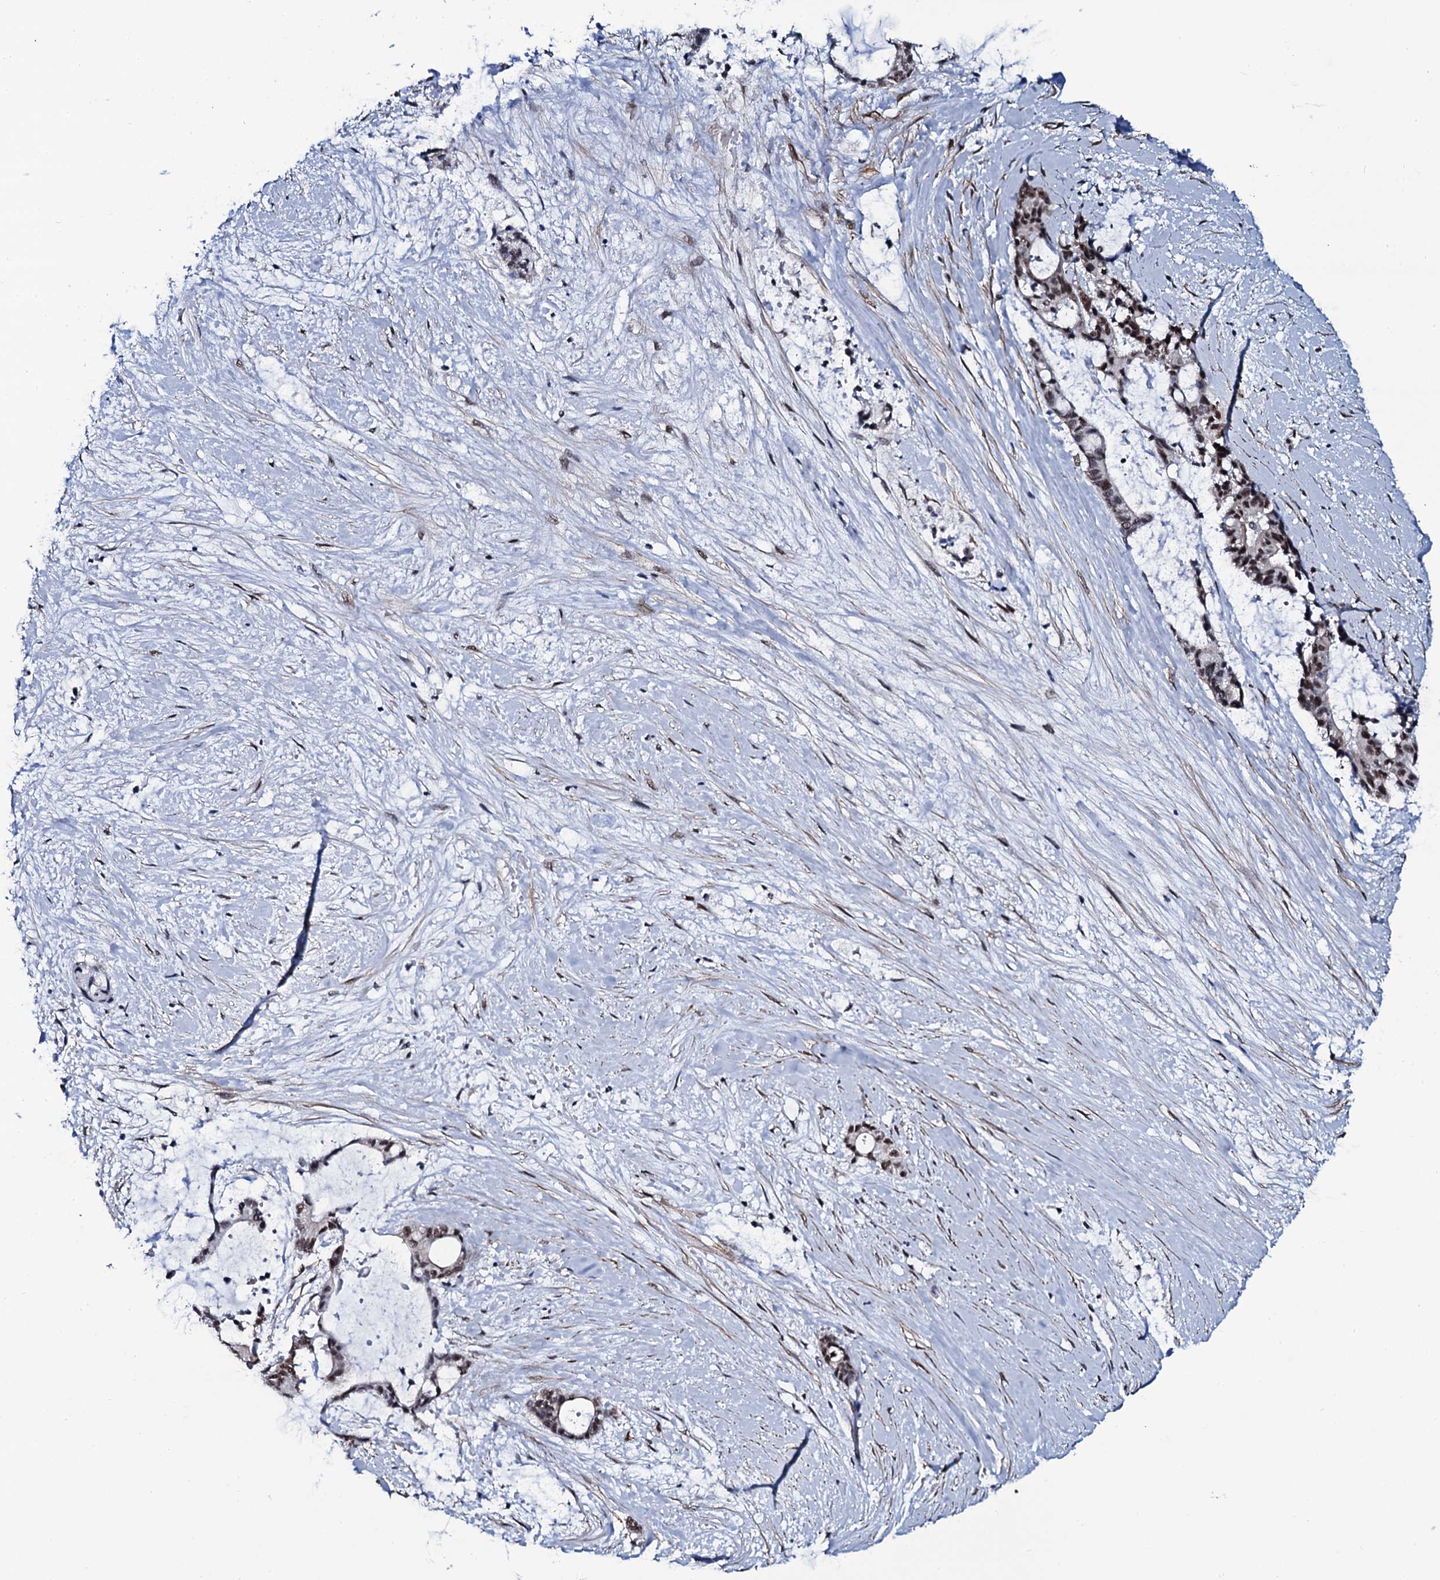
{"staining": {"intensity": "moderate", "quantity": ">75%", "location": "nuclear"}, "tissue": "liver cancer", "cell_type": "Tumor cells", "image_type": "cancer", "snomed": [{"axis": "morphology", "description": "Normal tissue, NOS"}, {"axis": "morphology", "description": "Cholangiocarcinoma"}, {"axis": "topography", "description": "Liver"}, {"axis": "topography", "description": "Peripheral nerve tissue"}], "caption": "Protein staining by immunohistochemistry reveals moderate nuclear expression in about >75% of tumor cells in cholangiocarcinoma (liver). The staining was performed using DAB (3,3'-diaminobenzidine), with brown indicating positive protein expression. Nuclei are stained blue with hematoxylin.", "gene": "CWC15", "patient": {"sex": "female", "age": 73}}